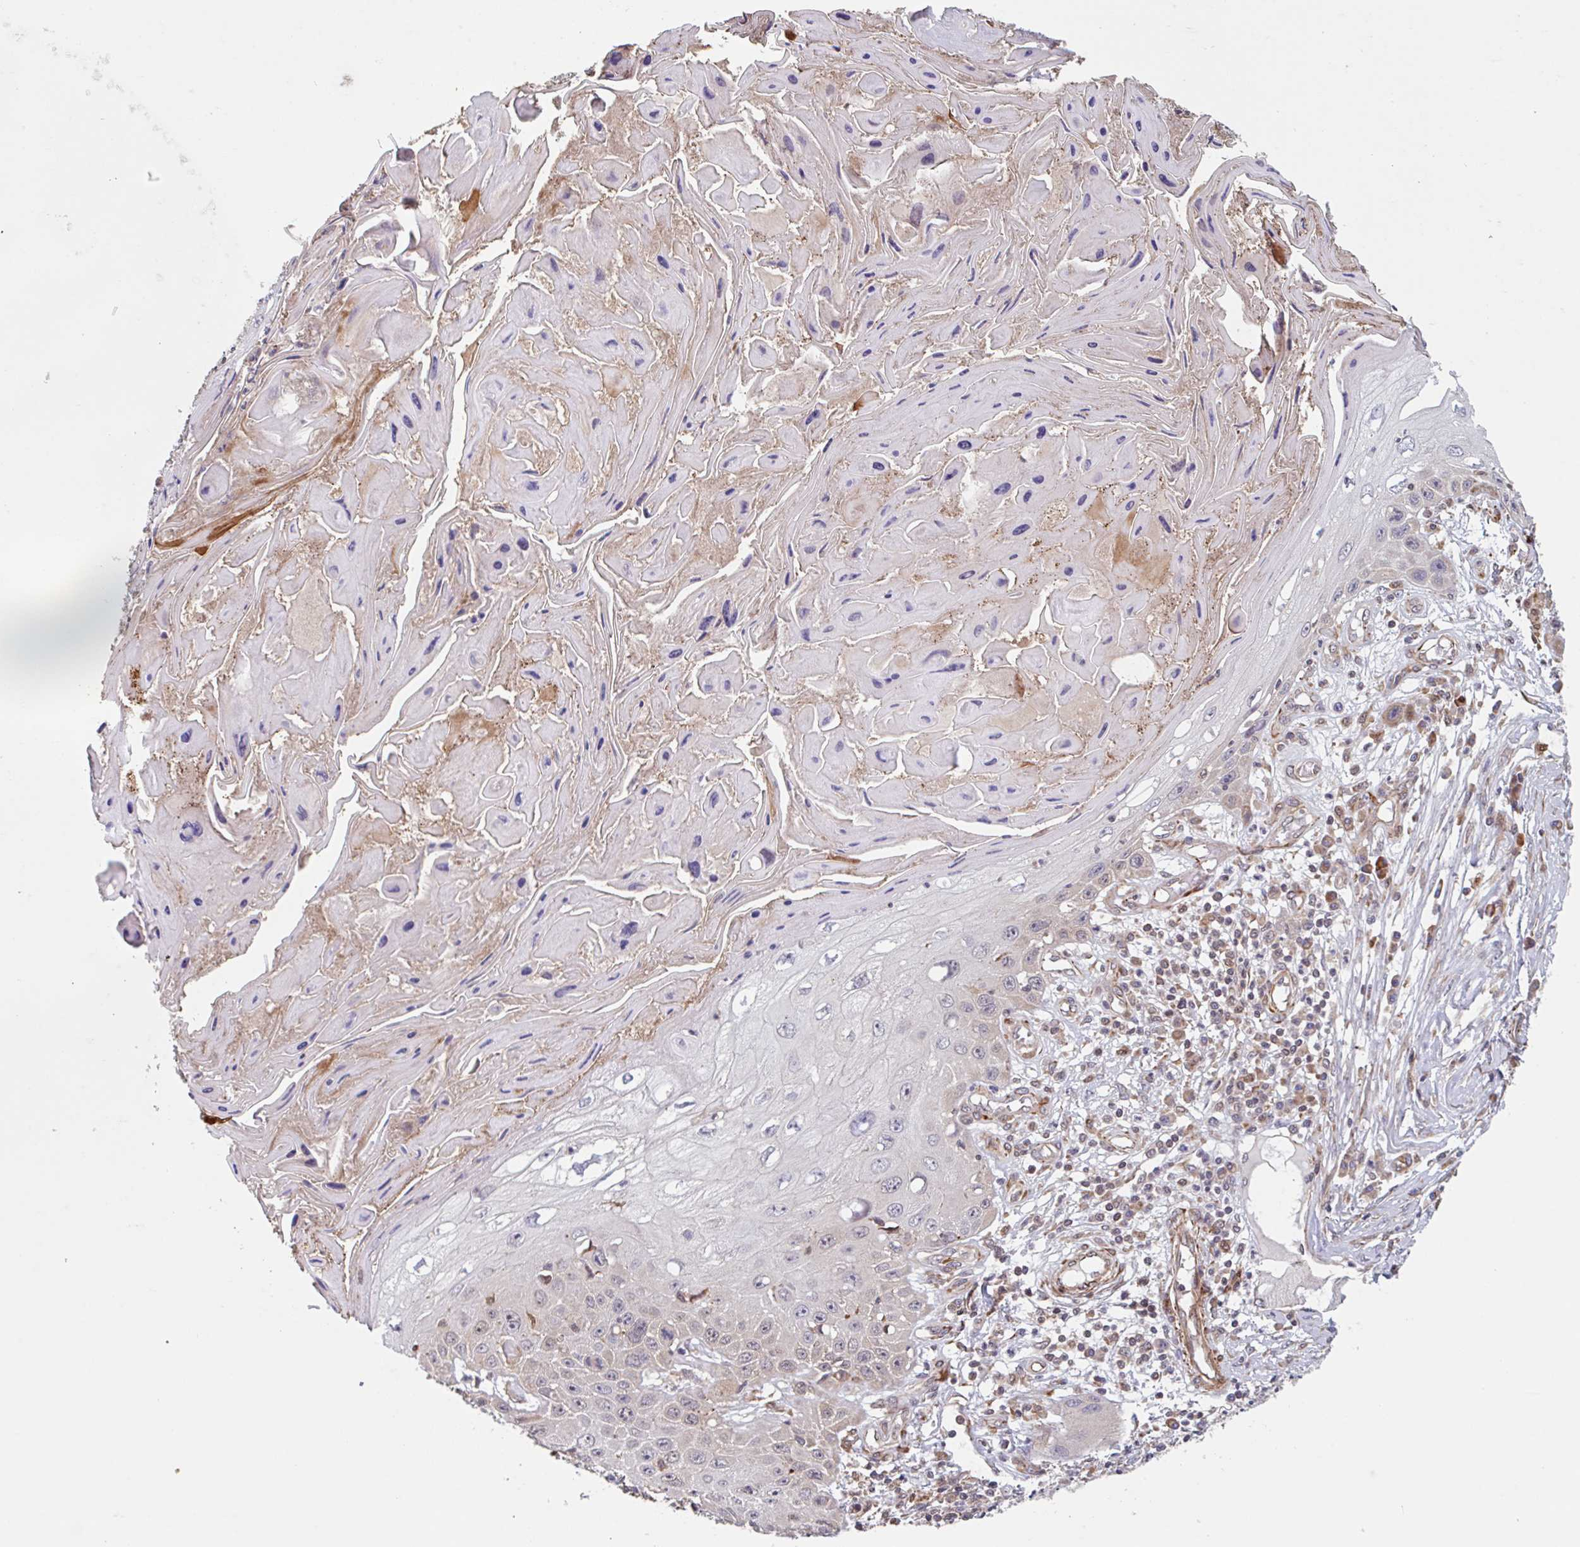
{"staining": {"intensity": "negative", "quantity": "none", "location": "none"}, "tissue": "skin cancer", "cell_type": "Tumor cells", "image_type": "cancer", "snomed": [{"axis": "morphology", "description": "Squamous cell carcinoma, NOS"}, {"axis": "topography", "description": "Skin"}, {"axis": "topography", "description": "Vulva"}], "caption": "Tumor cells are negative for protein expression in human skin cancer.", "gene": "NUB1", "patient": {"sex": "female", "age": 44}}